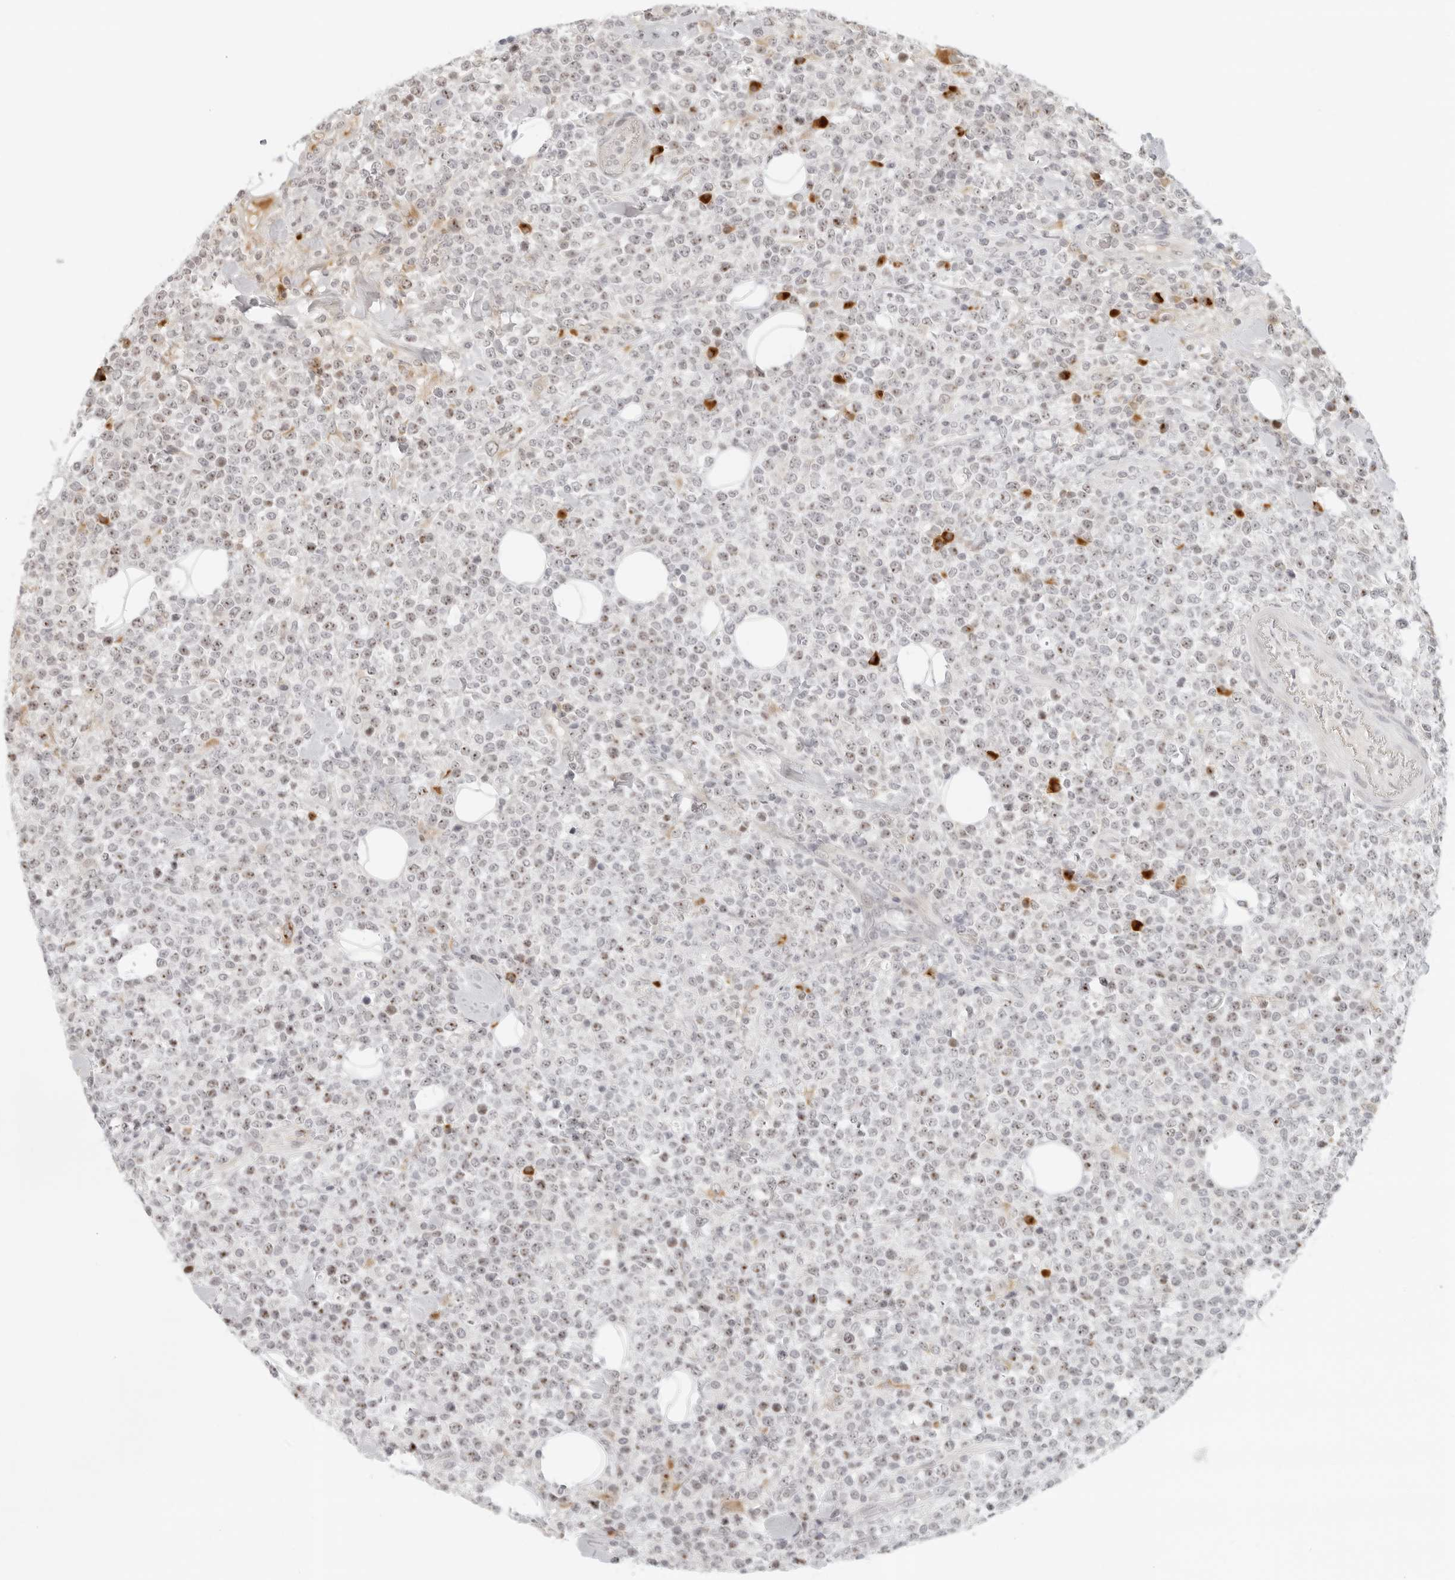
{"staining": {"intensity": "moderate", "quantity": "25%-75%", "location": "nuclear"}, "tissue": "lymphoma", "cell_type": "Tumor cells", "image_type": "cancer", "snomed": [{"axis": "morphology", "description": "Malignant lymphoma, non-Hodgkin's type, High grade"}, {"axis": "topography", "description": "Colon"}], "caption": "Immunohistochemical staining of human lymphoma displays moderate nuclear protein expression in approximately 25%-75% of tumor cells.", "gene": "ZNF678", "patient": {"sex": "female", "age": 53}}